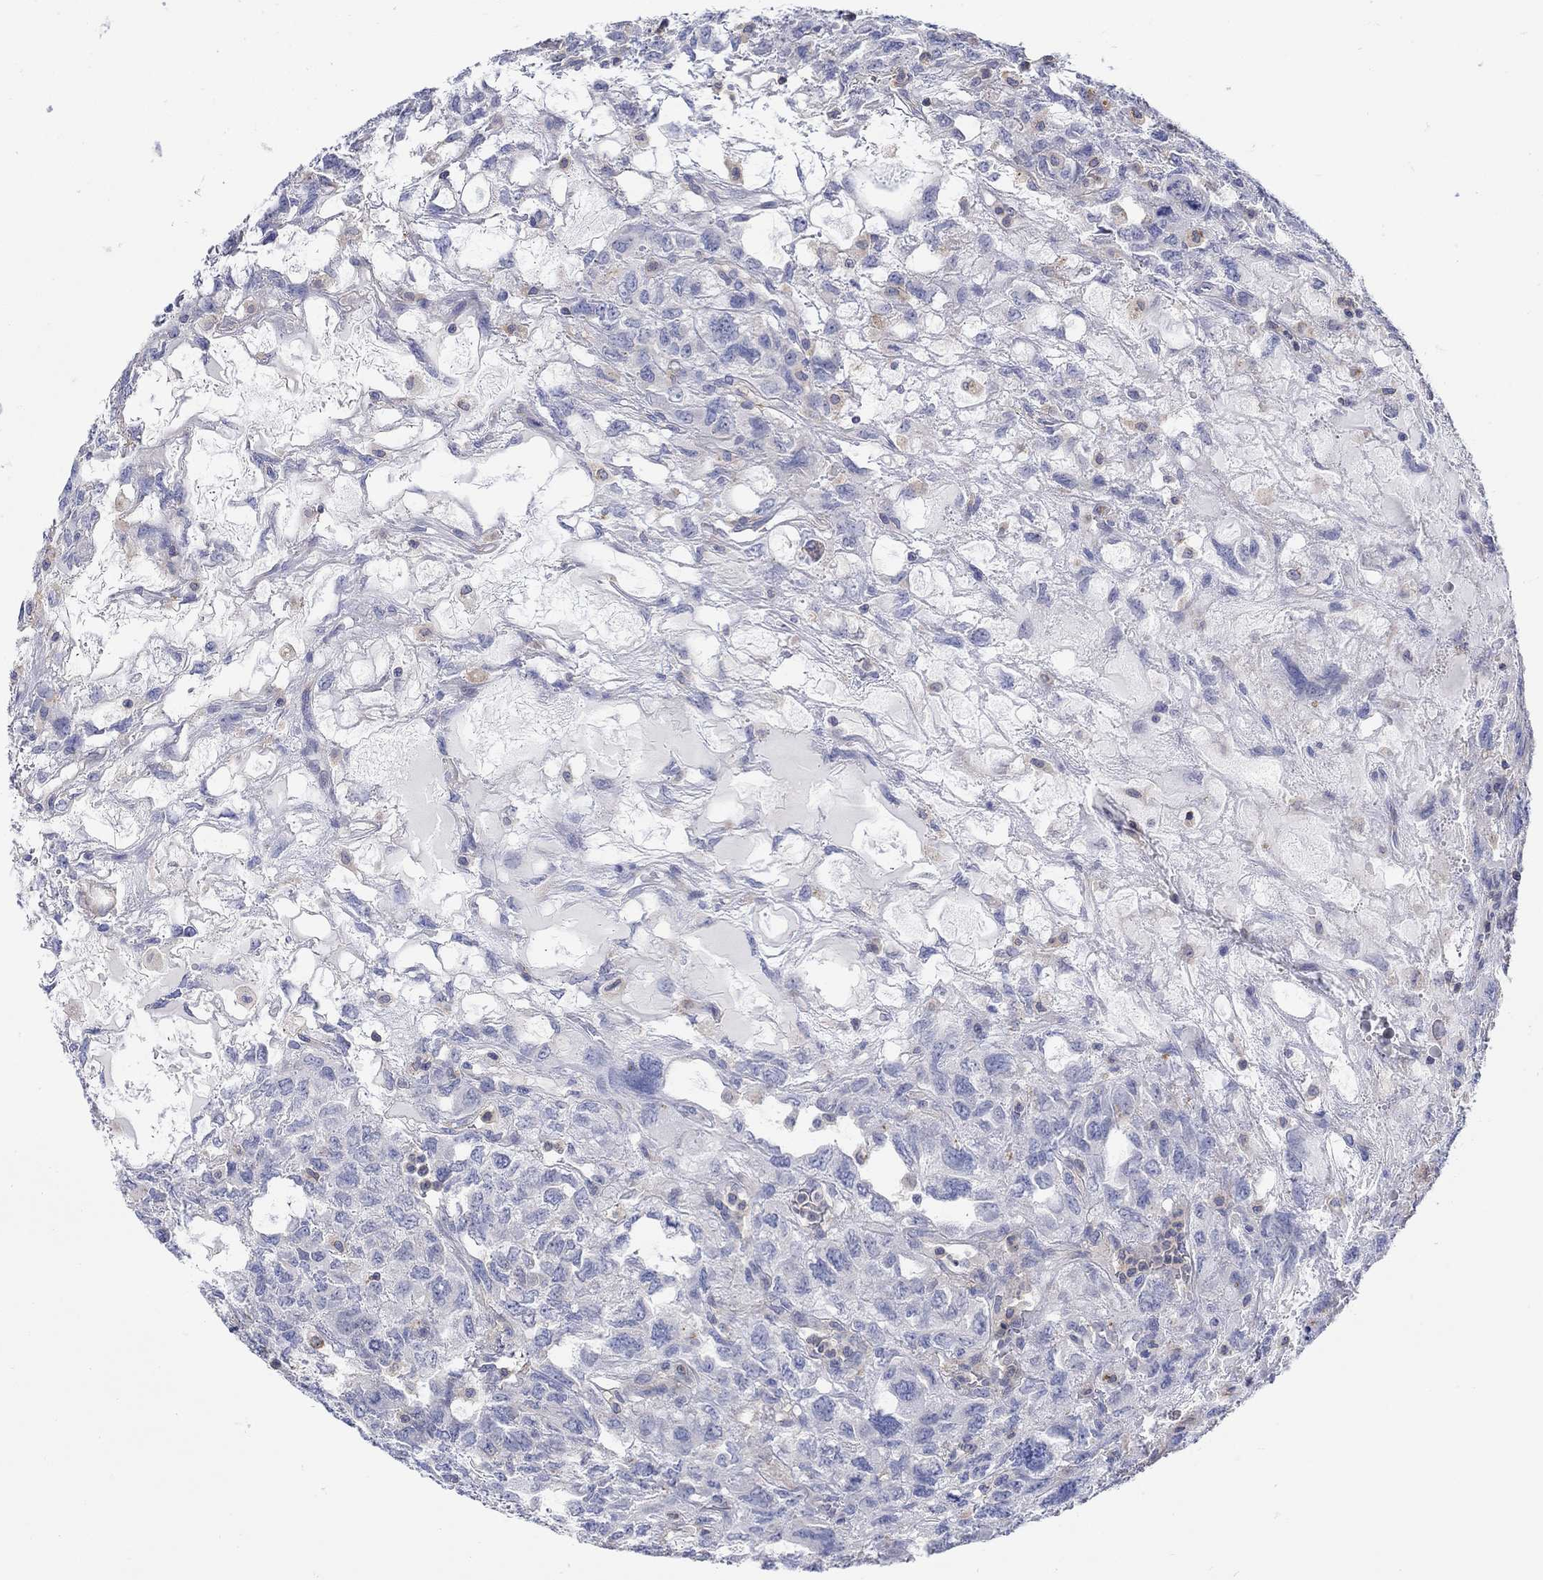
{"staining": {"intensity": "negative", "quantity": "none", "location": "none"}, "tissue": "testis cancer", "cell_type": "Tumor cells", "image_type": "cancer", "snomed": [{"axis": "morphology", "description": "Seminoma, NOS"}, {"axis": "topography", "description": "Testis"}], "caption": "The immunohistochemistry photomicrograph has no significant positivity in tumor cells of testis cancer tissue.", "gene": "TEKT3", "patient": {"sex": "male", "age": 52}}